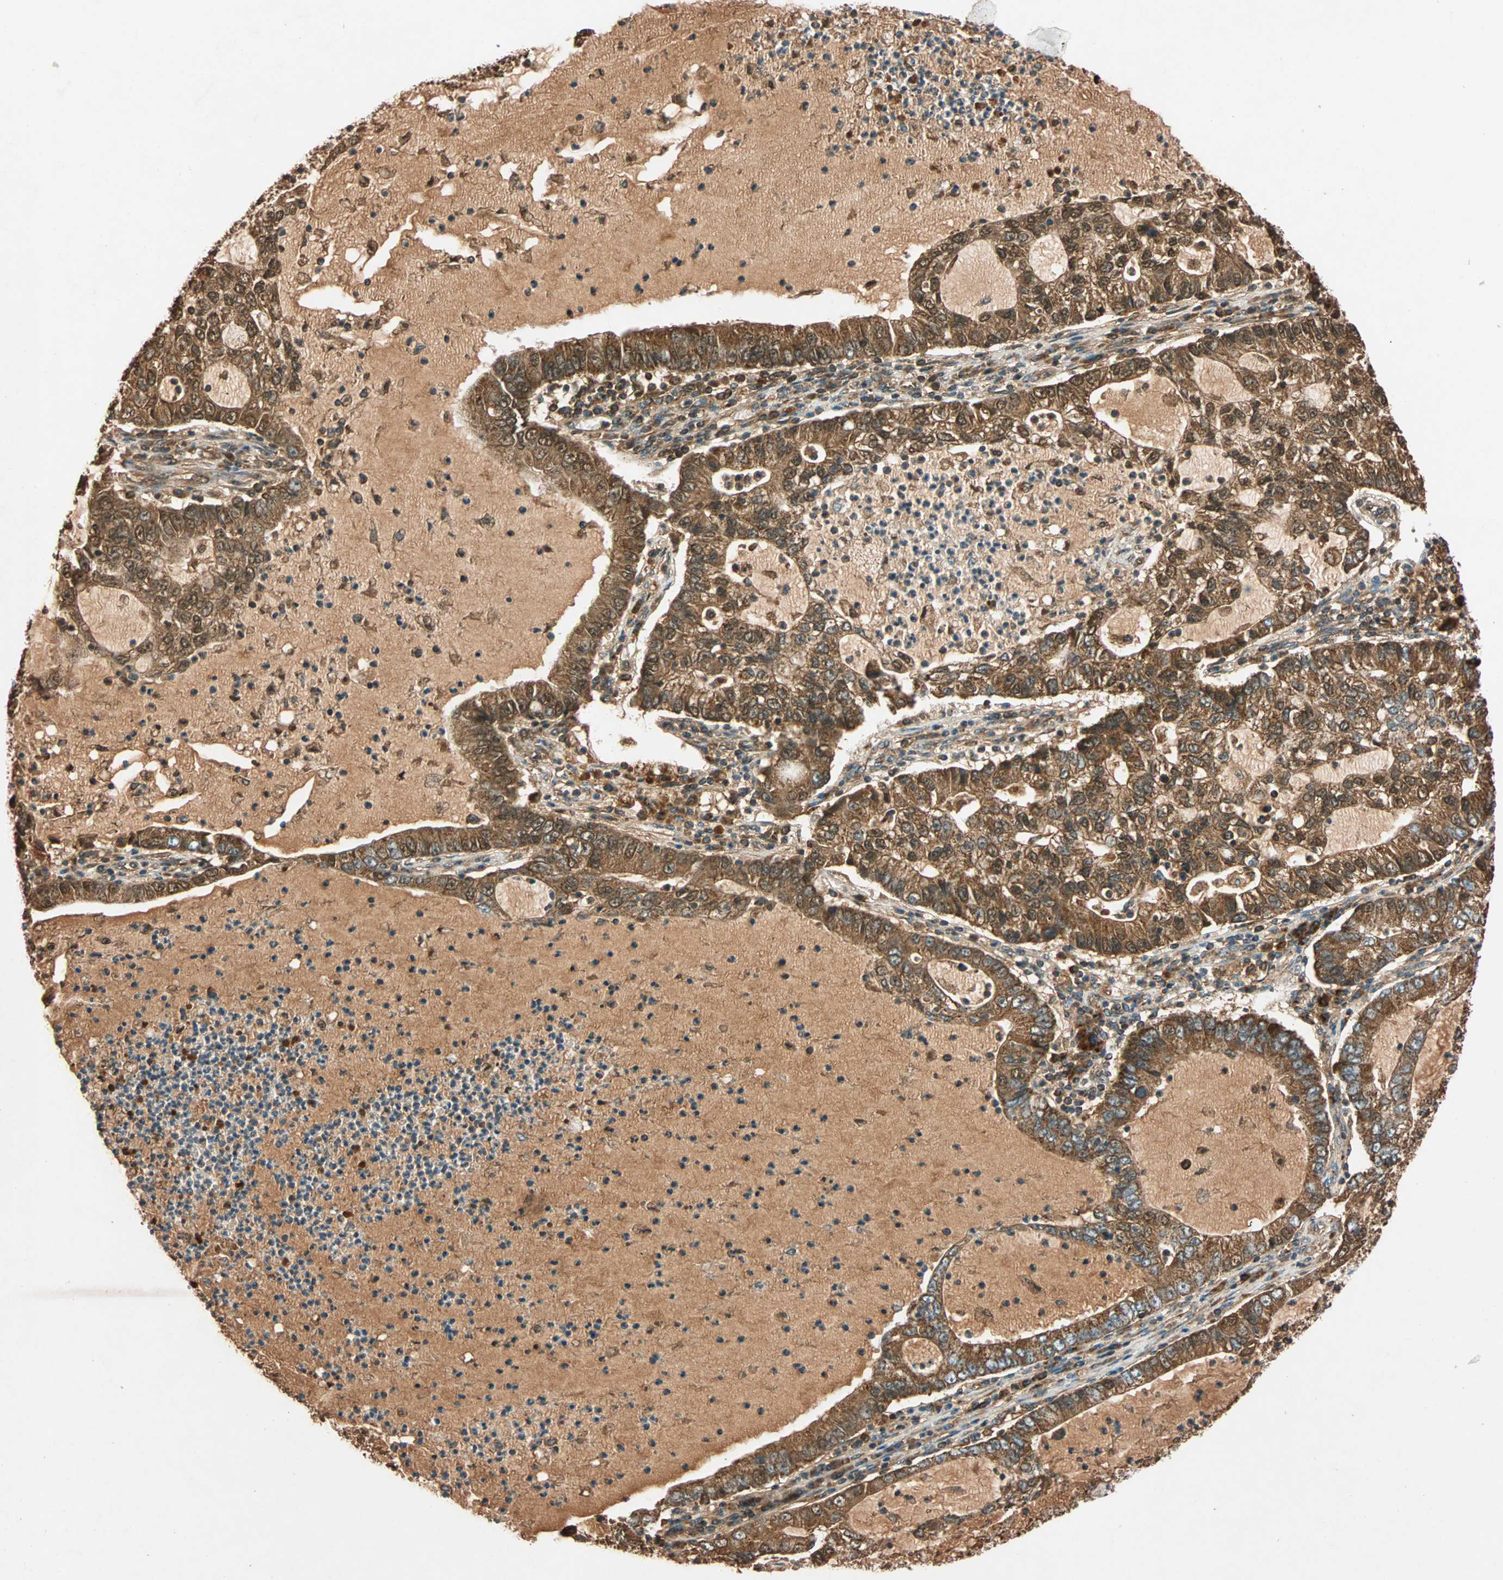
{"staining": {"intensity": "strong", "quantity": ">75%", "location": "cytoplasmic/membranous"}, "tissue": "lung cancer", "cell_type": "Tumor cells", "image_type": "cancer", "snomed": [{"axis": "morphology", "description": "Adenocarcinoma, NOS"}, {"axis": "topography", "description": "Lung"}], "caption": "Immunohistochemistry (IHC) micrograph of neoplastic tissue: adenocarcinoma (lung) stained using IHC demonstrates high levels of strong protein expression localized specifically in the cytoplasmic/membranous of tumor cells, appearing as a cytoplasmic/membranous brown color.", "gene": "MAPK1", "patient": {"sex": "female", "age": 51}}